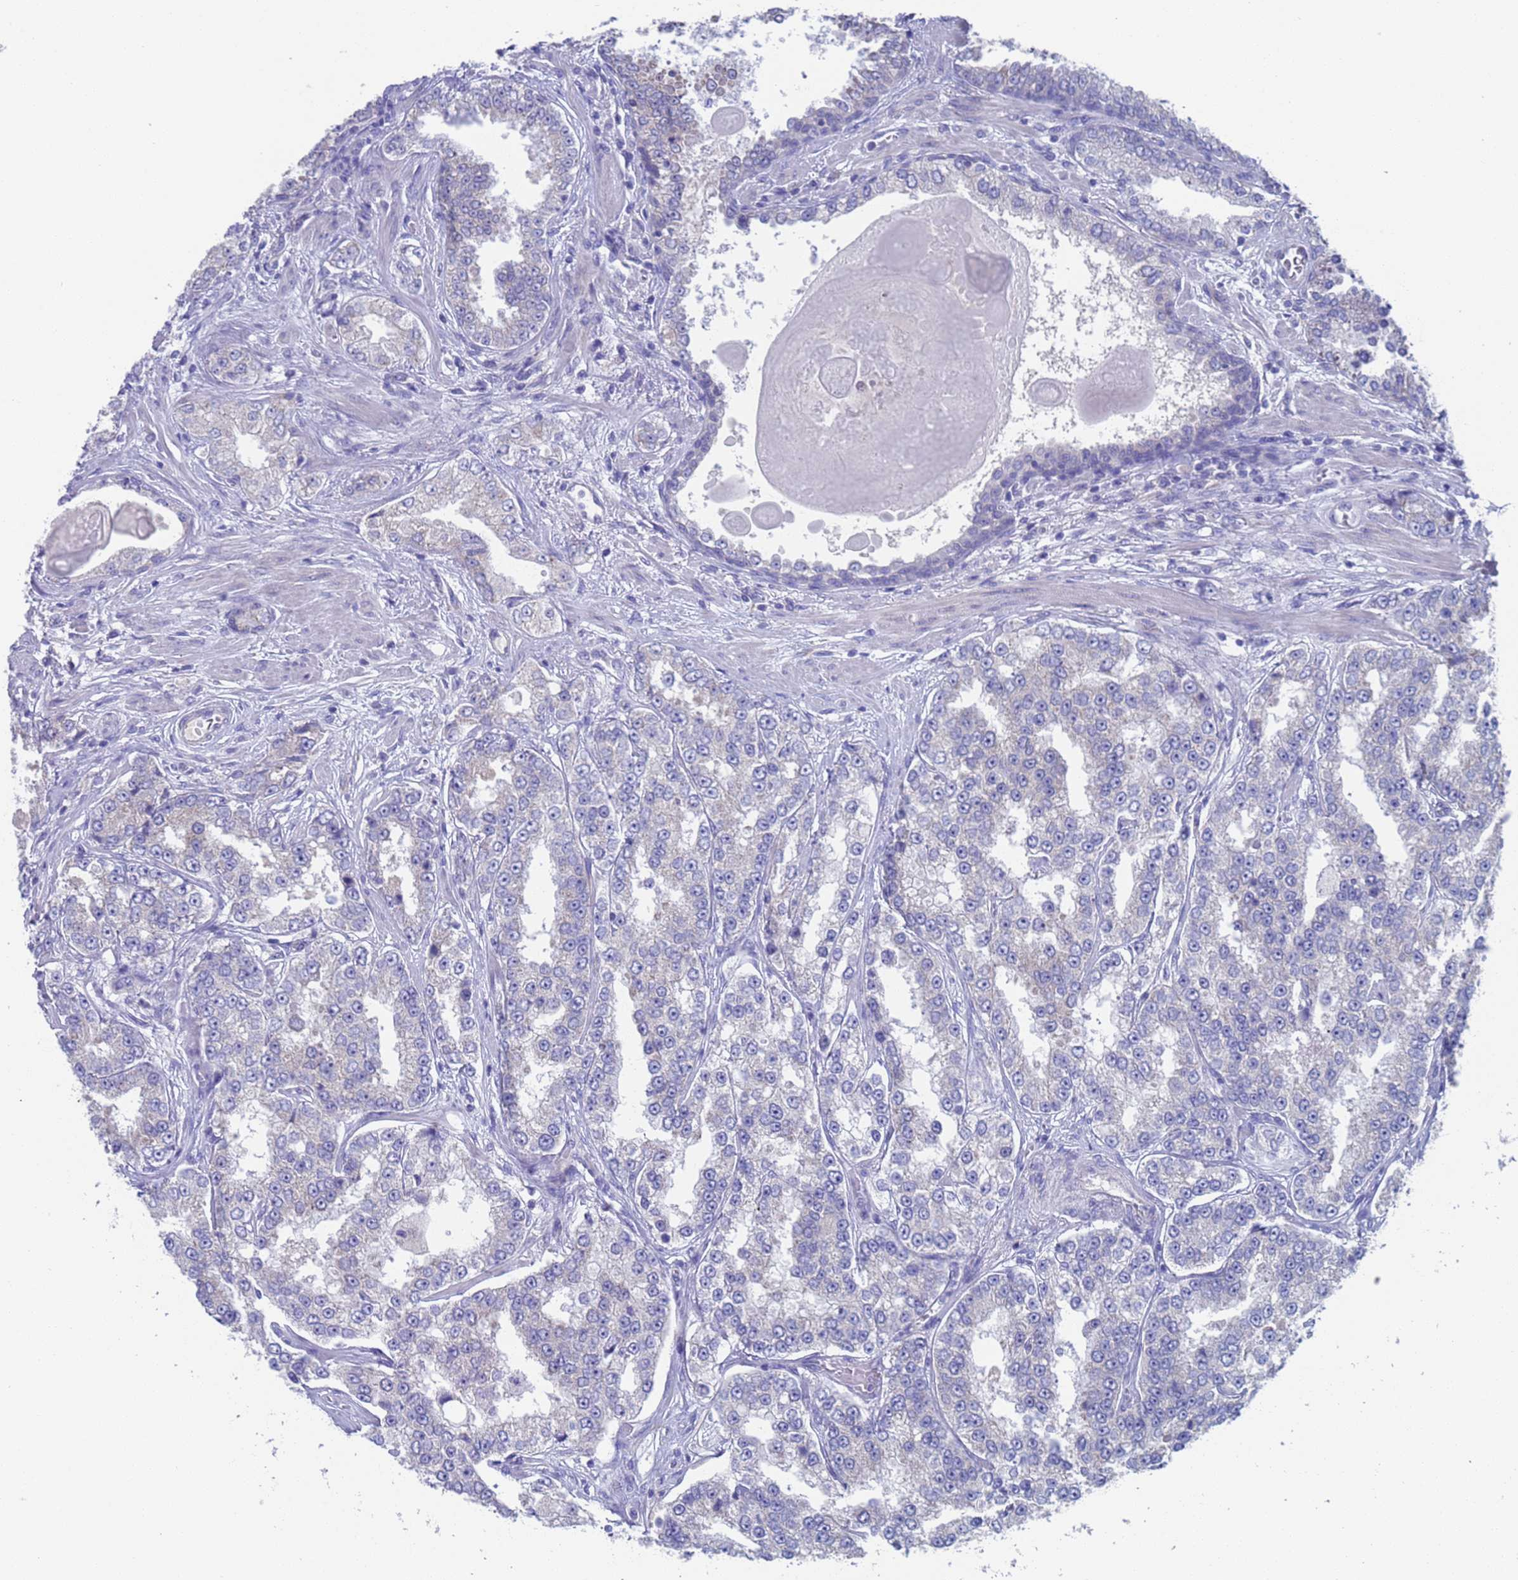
{"staining": {"intensity": "negative", "quantity": "none", "location": "none"}, "tissue": "prostate cancer", "cell_type": "Tumor cells", "image_type": "cancer", "snomed": [{"axis": "morphology", "description": "Normal tissue, NOS"}, {"axis": "morphology", "description": "Adenocarcinoma, High grade"}, {"axis": "topography", "description": "Prostate"}], "caption": "IHC image of neoplastic tissue: human adenocarcinoma (high-grade) (prostate) stained with DAB shows no significant protein staining in tumor cells.", "gene": "PET117", "patient": {"sex": "male", "age": 83}}